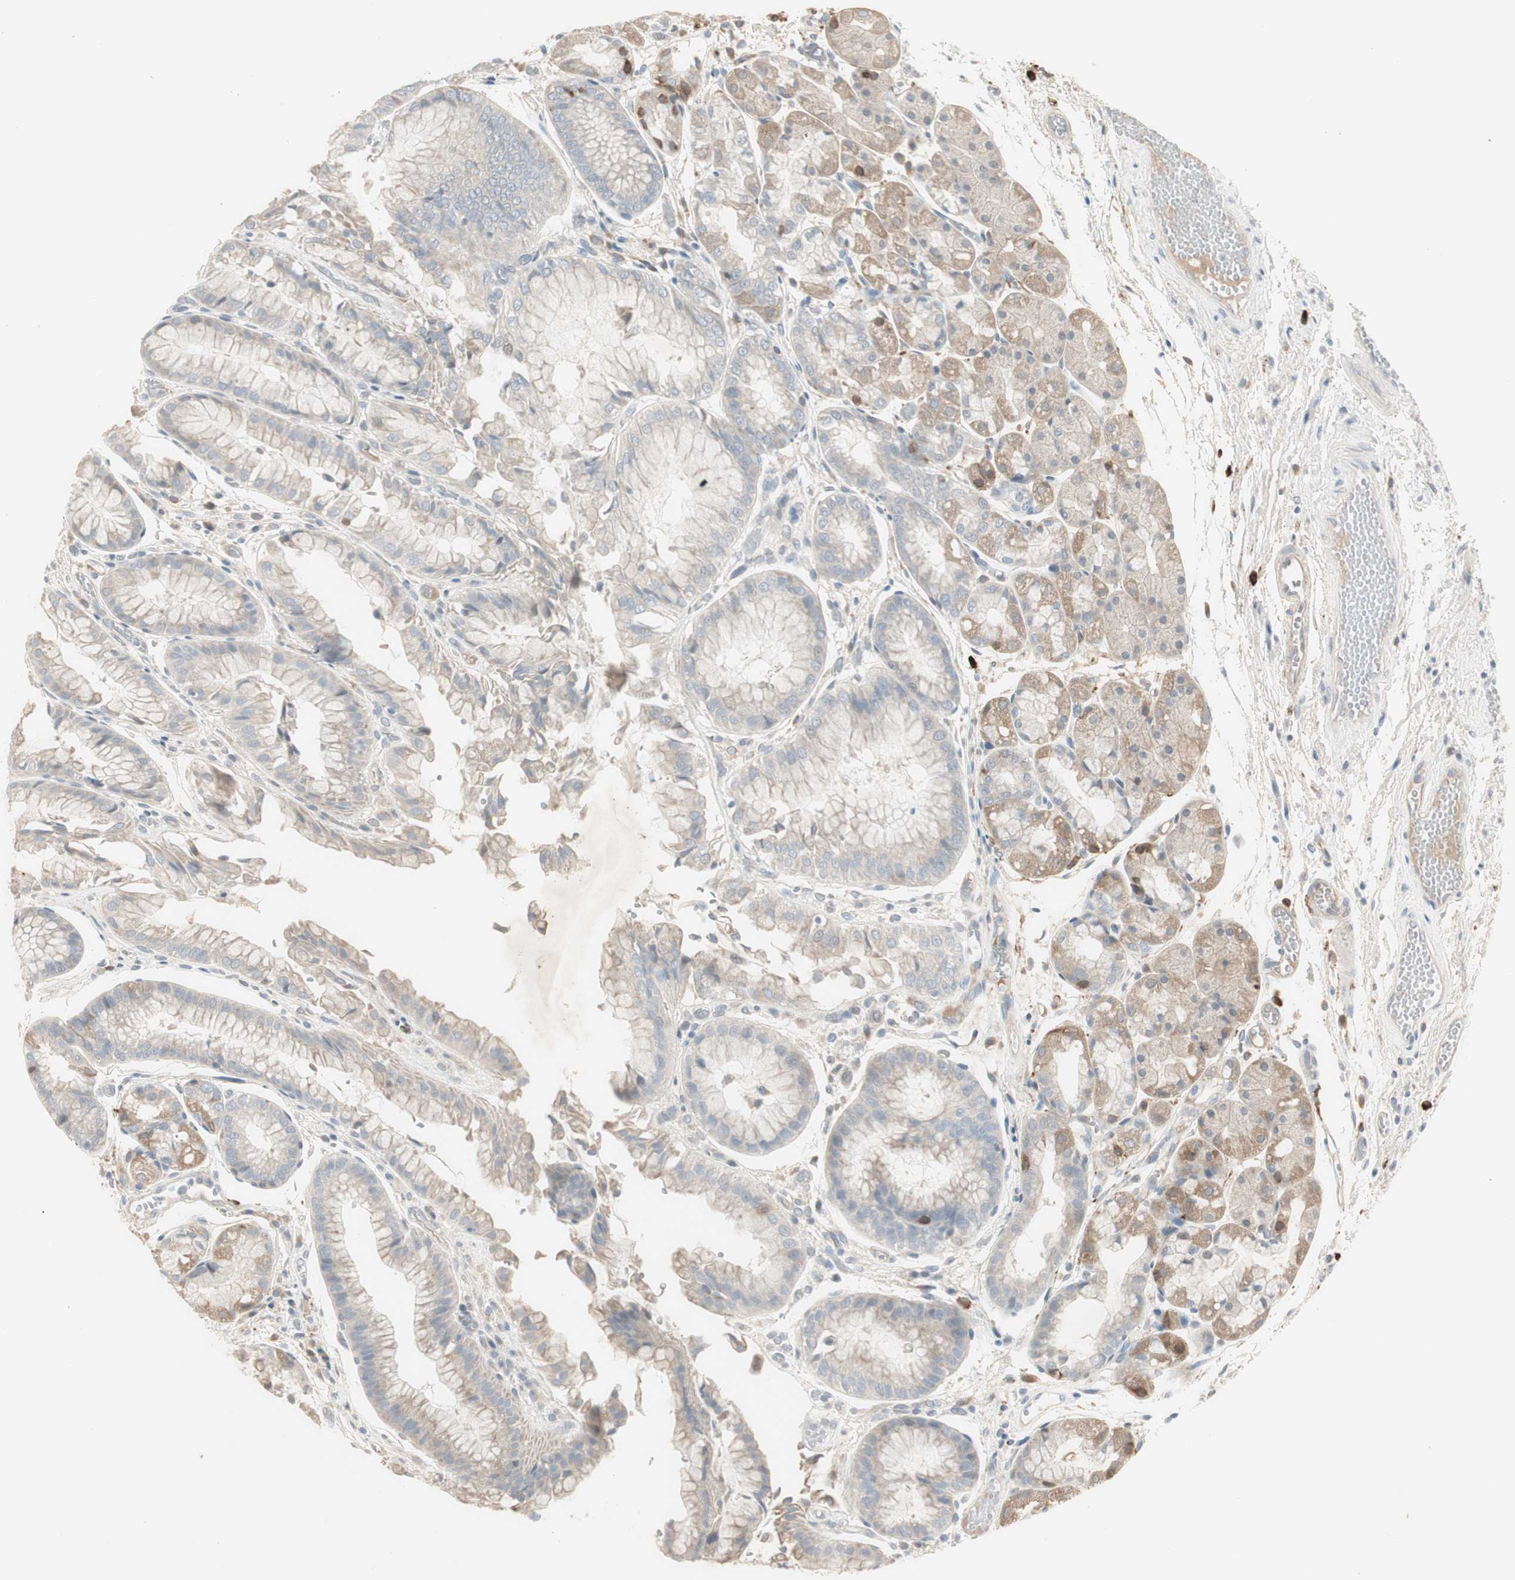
{"staining": {"intensity": "weak", "quantity": "25%-75%", "location": "cytoplasmic/membranous"}, "tissue": "stomach", "cell_type": "Glandular cells", "image_type": "normal", "snomed": [{"axis": "morphology", "description": "Normal tissue, NOS"}, {"axis": "topography", "description": "Stomach, upper"}], "caption": "High-power microscopy captured an immunohistochemistry (IHC) photomicrograph of normal stomach, revealing weak cytoplasmic/membranous positivity in about 25%-75% of glandular cells. The protein is stained brown, and the nuclei are stained in blue (DAB IHC with brightfield microscopy, high magnification).", "gene": "MAPRE3", "patient": {"sex": "male", "age": 72}}